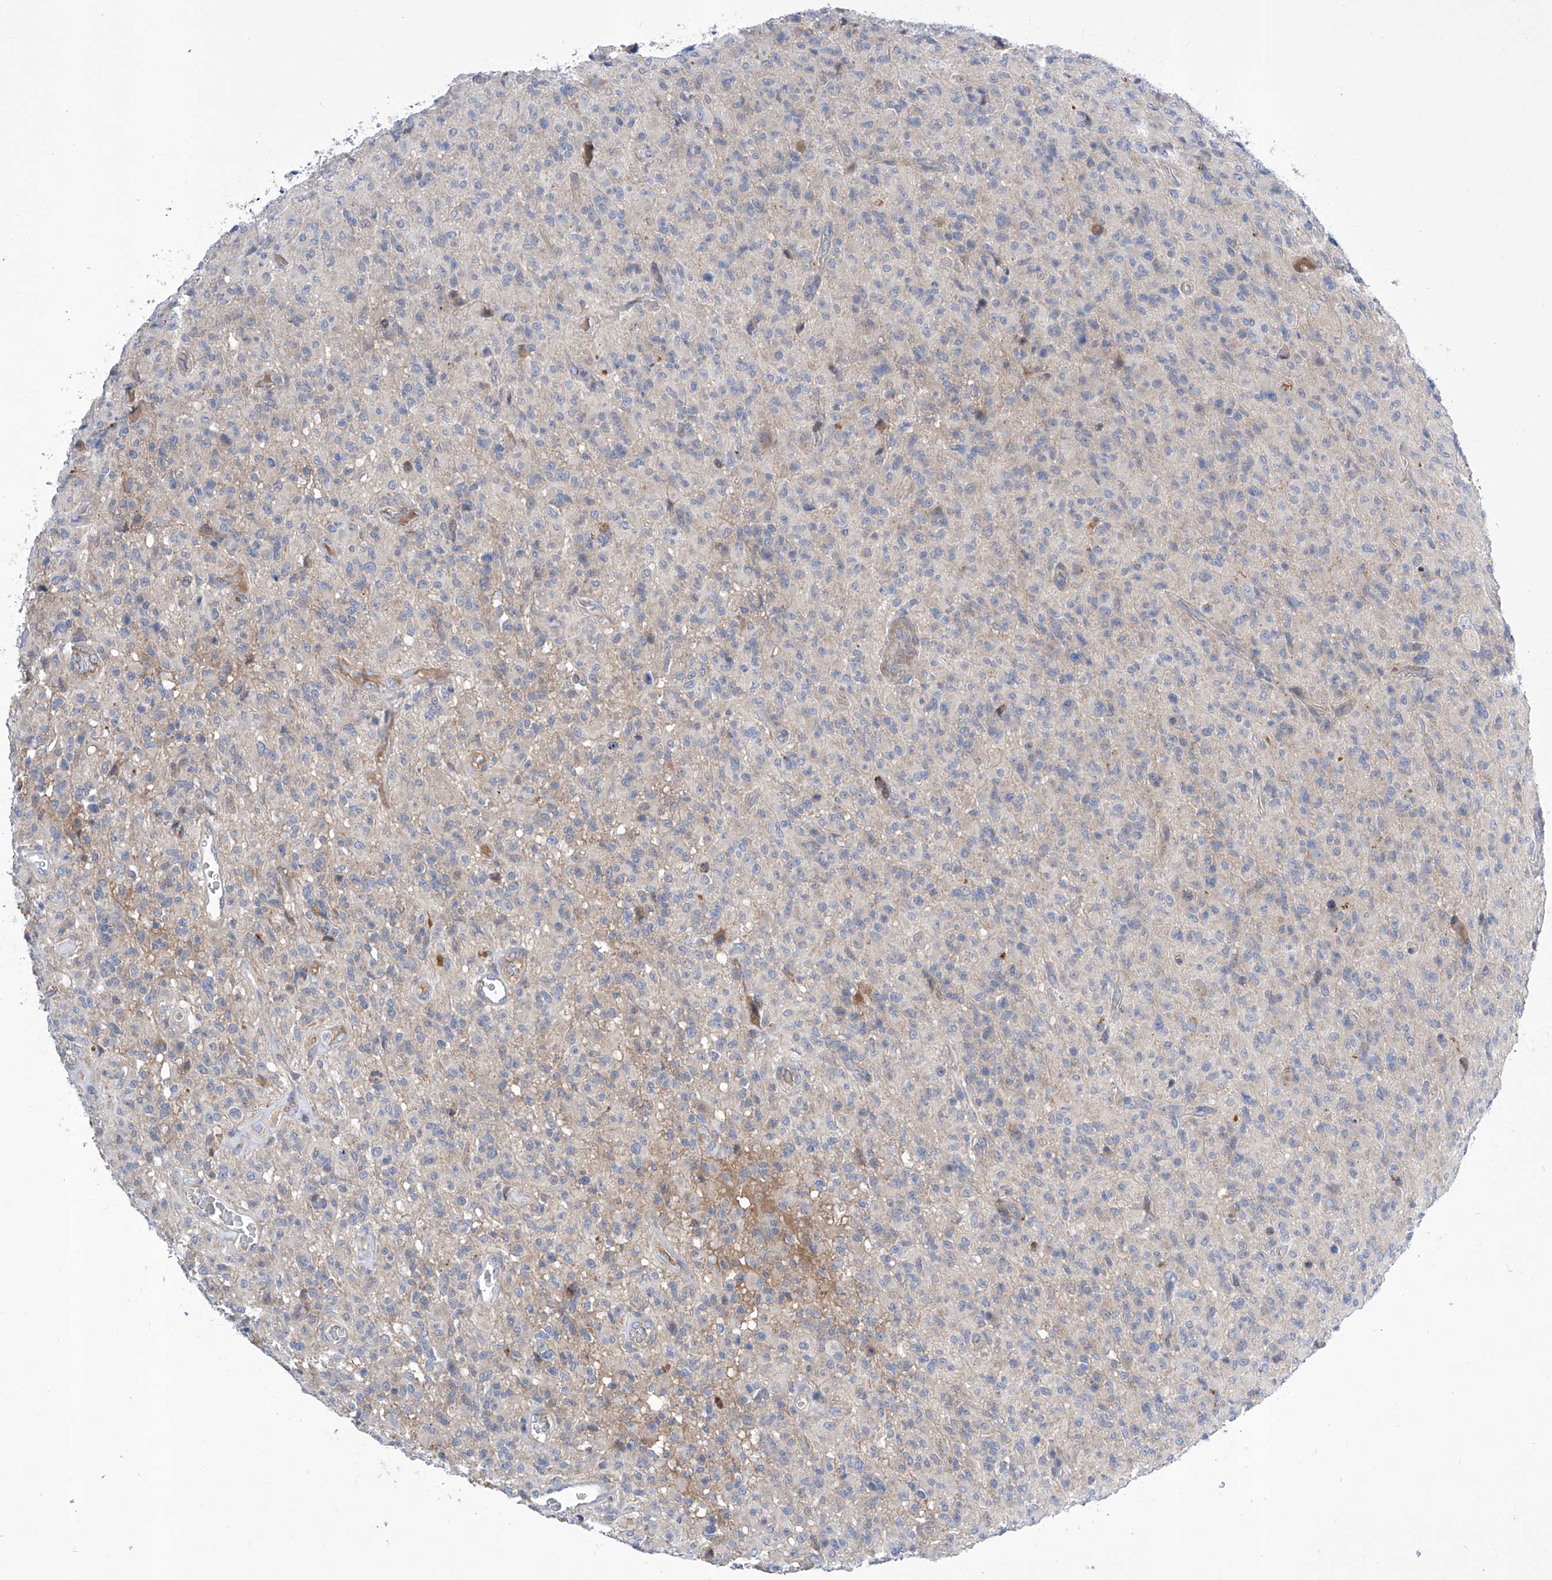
{"staining": {"intensity": "negative", "quantity": "none", "location": "none"}, "tissue": "glioma", "cell_type": "Tumor cells", "image_type": "cancer", "snomed": [{"axis": "morphology", "description": "Glioma, malignant, High grade"}, {"axis": "topography", "description": "Brain"}], "caption": "Tumor cells are negative for protein expression in human glioma.", "gene": "SRBD1", "patient": {"sex": "female", "age": 57}}